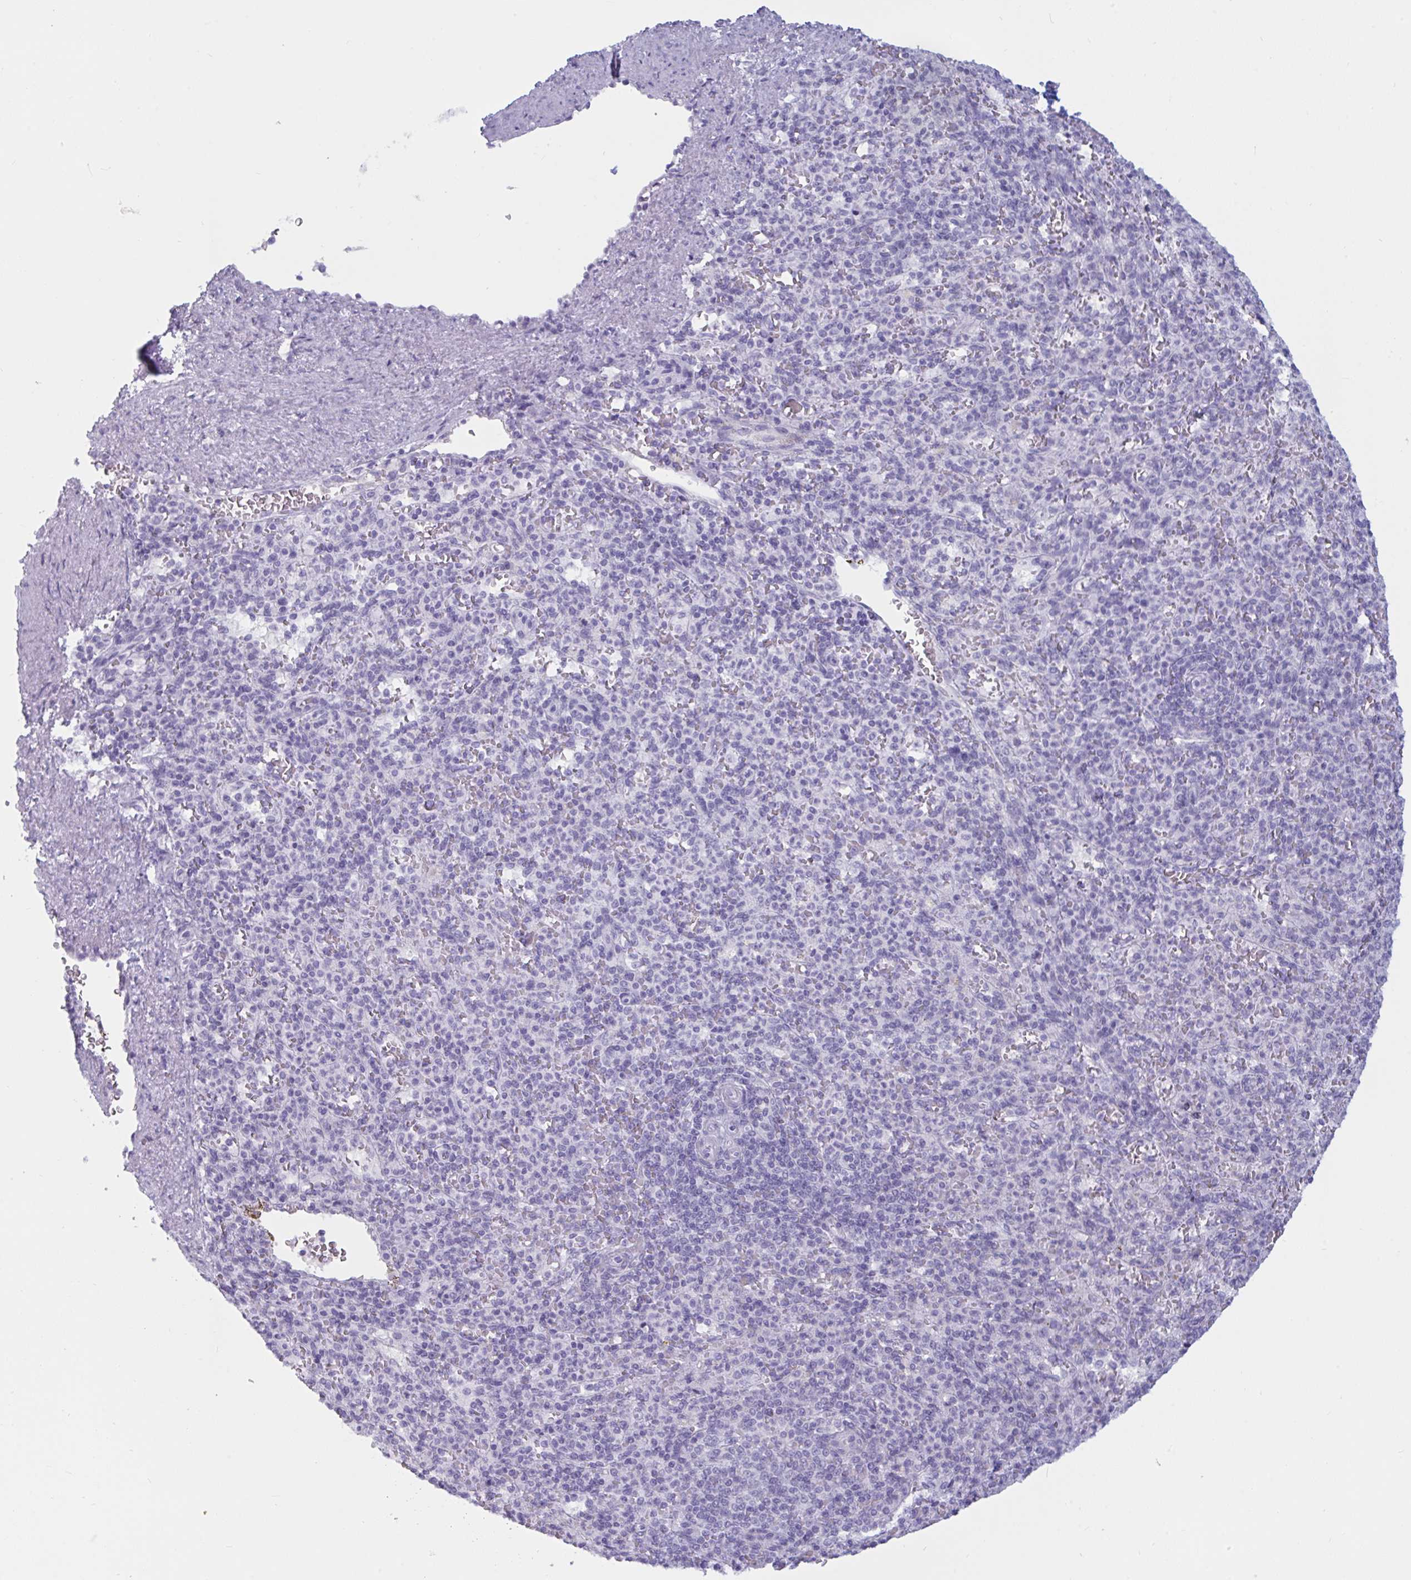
{"staining": {"intensity": "negative", "quantity": "none", "location": "none"}, "tissue": "spleen", "cell_type": "Cells in red pulp", "image_type": "normal", "snomed": [{"axis": "morphology", "description": "Normal tissue, NOS"}, {"axis": "topography", "description": "Spleen"}], "caption": "Immunohistochemistry (IHC) histopathology image of benign human spleen stained for a protein (brown), which displays no staining in cells in red pulp.", "gene": "BBS10", "patient": {"sex": "female", "age": 74}}